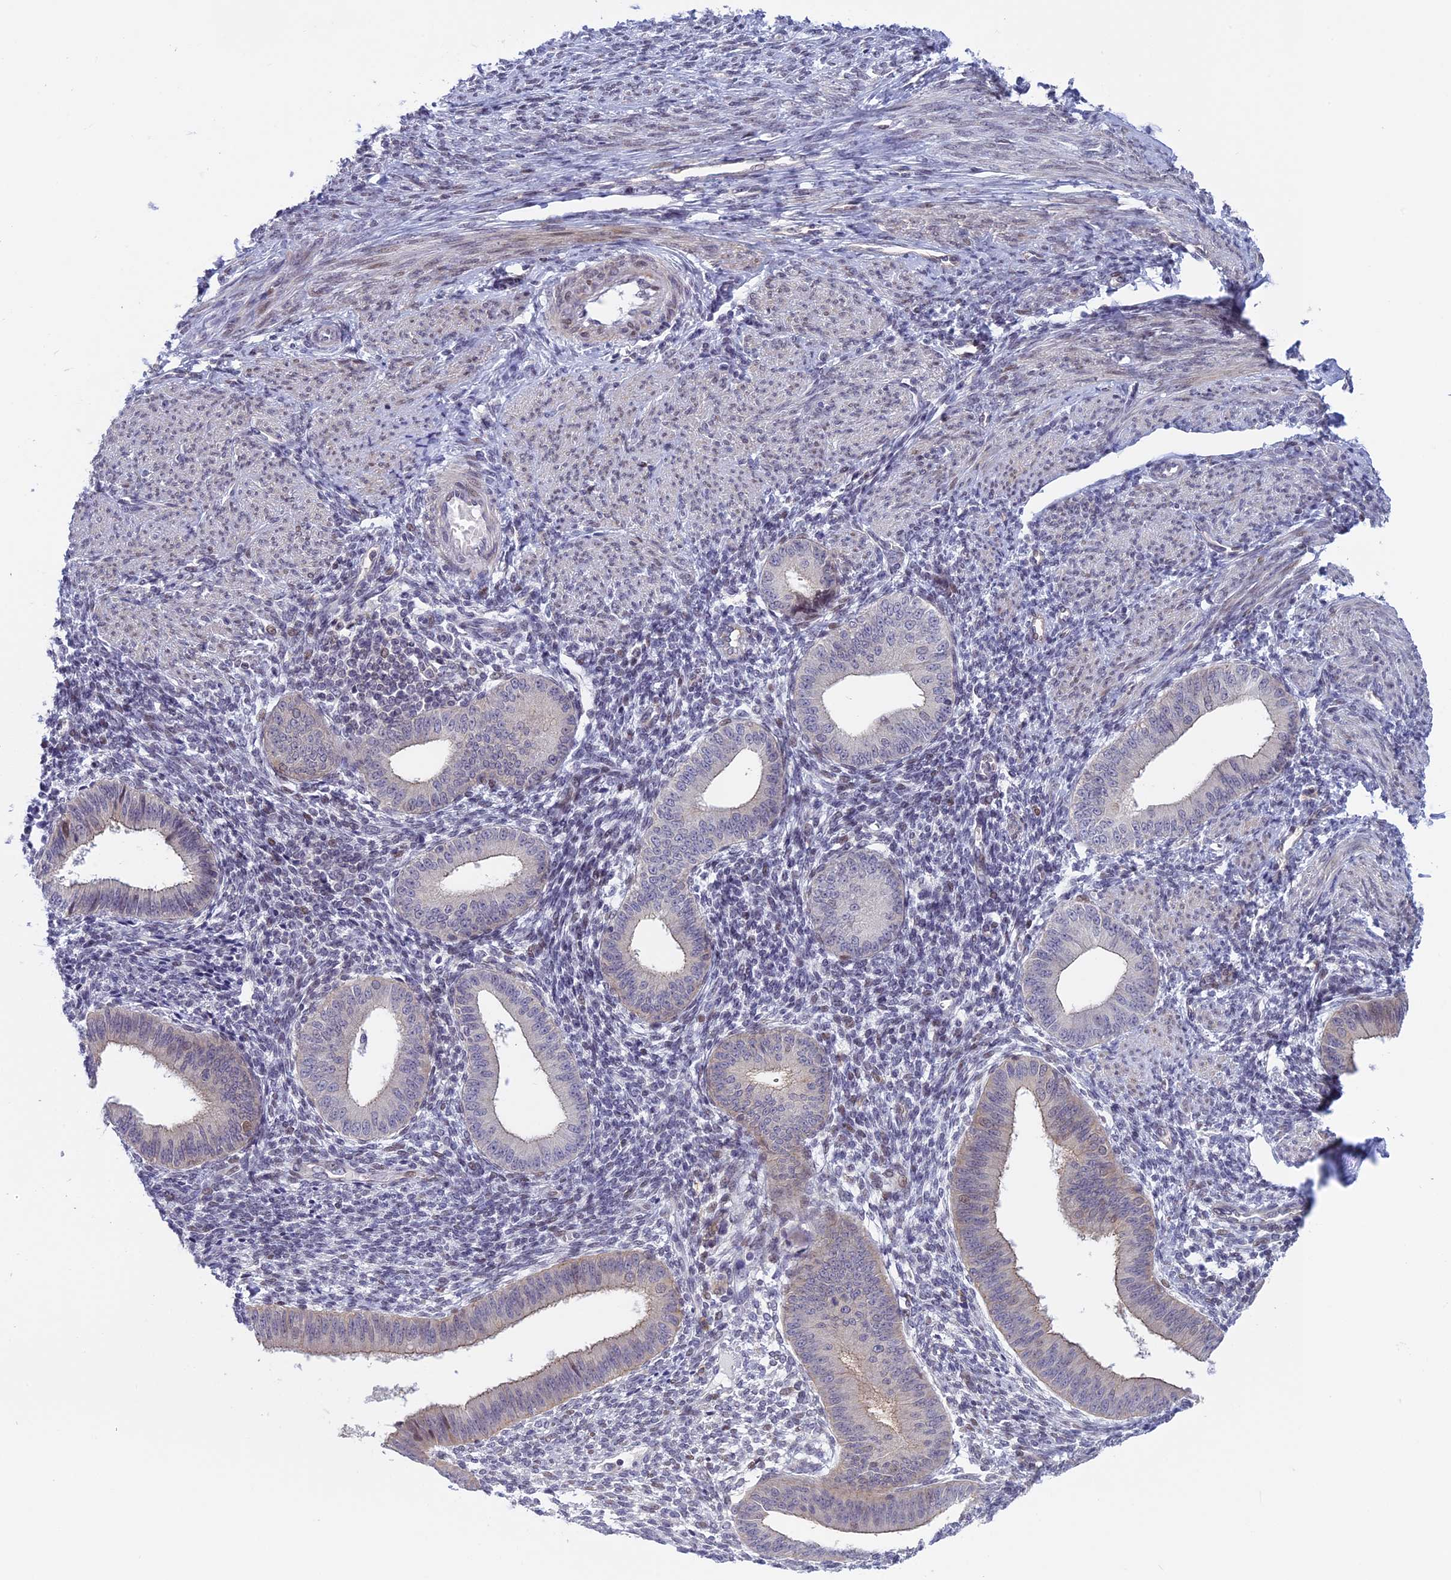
{"staining": {"intensity": "negative", "quantity": "none", "location": "none"}, "tissue": "endometrium", "cell_type": "Cells in endometrial stroma", "image_type": "normal", "snomed": [{"axis": "morphology", "description": "Normal tissue, NOS"}, {"axis": "topography", "description": "Uterus"}, {"axis": "topography", "description": "Endometrium"}], "caption": "A histopathology image of human endometrium is negative for staining in cells in endometrial stroma. Brightfield microscopy of immunohistochemistry stained with DAB (brown) and hematoxylin (blue), captured at high magnification.", "gene": "CORO2A", "patient": {"sex": "female", "age": 48}}